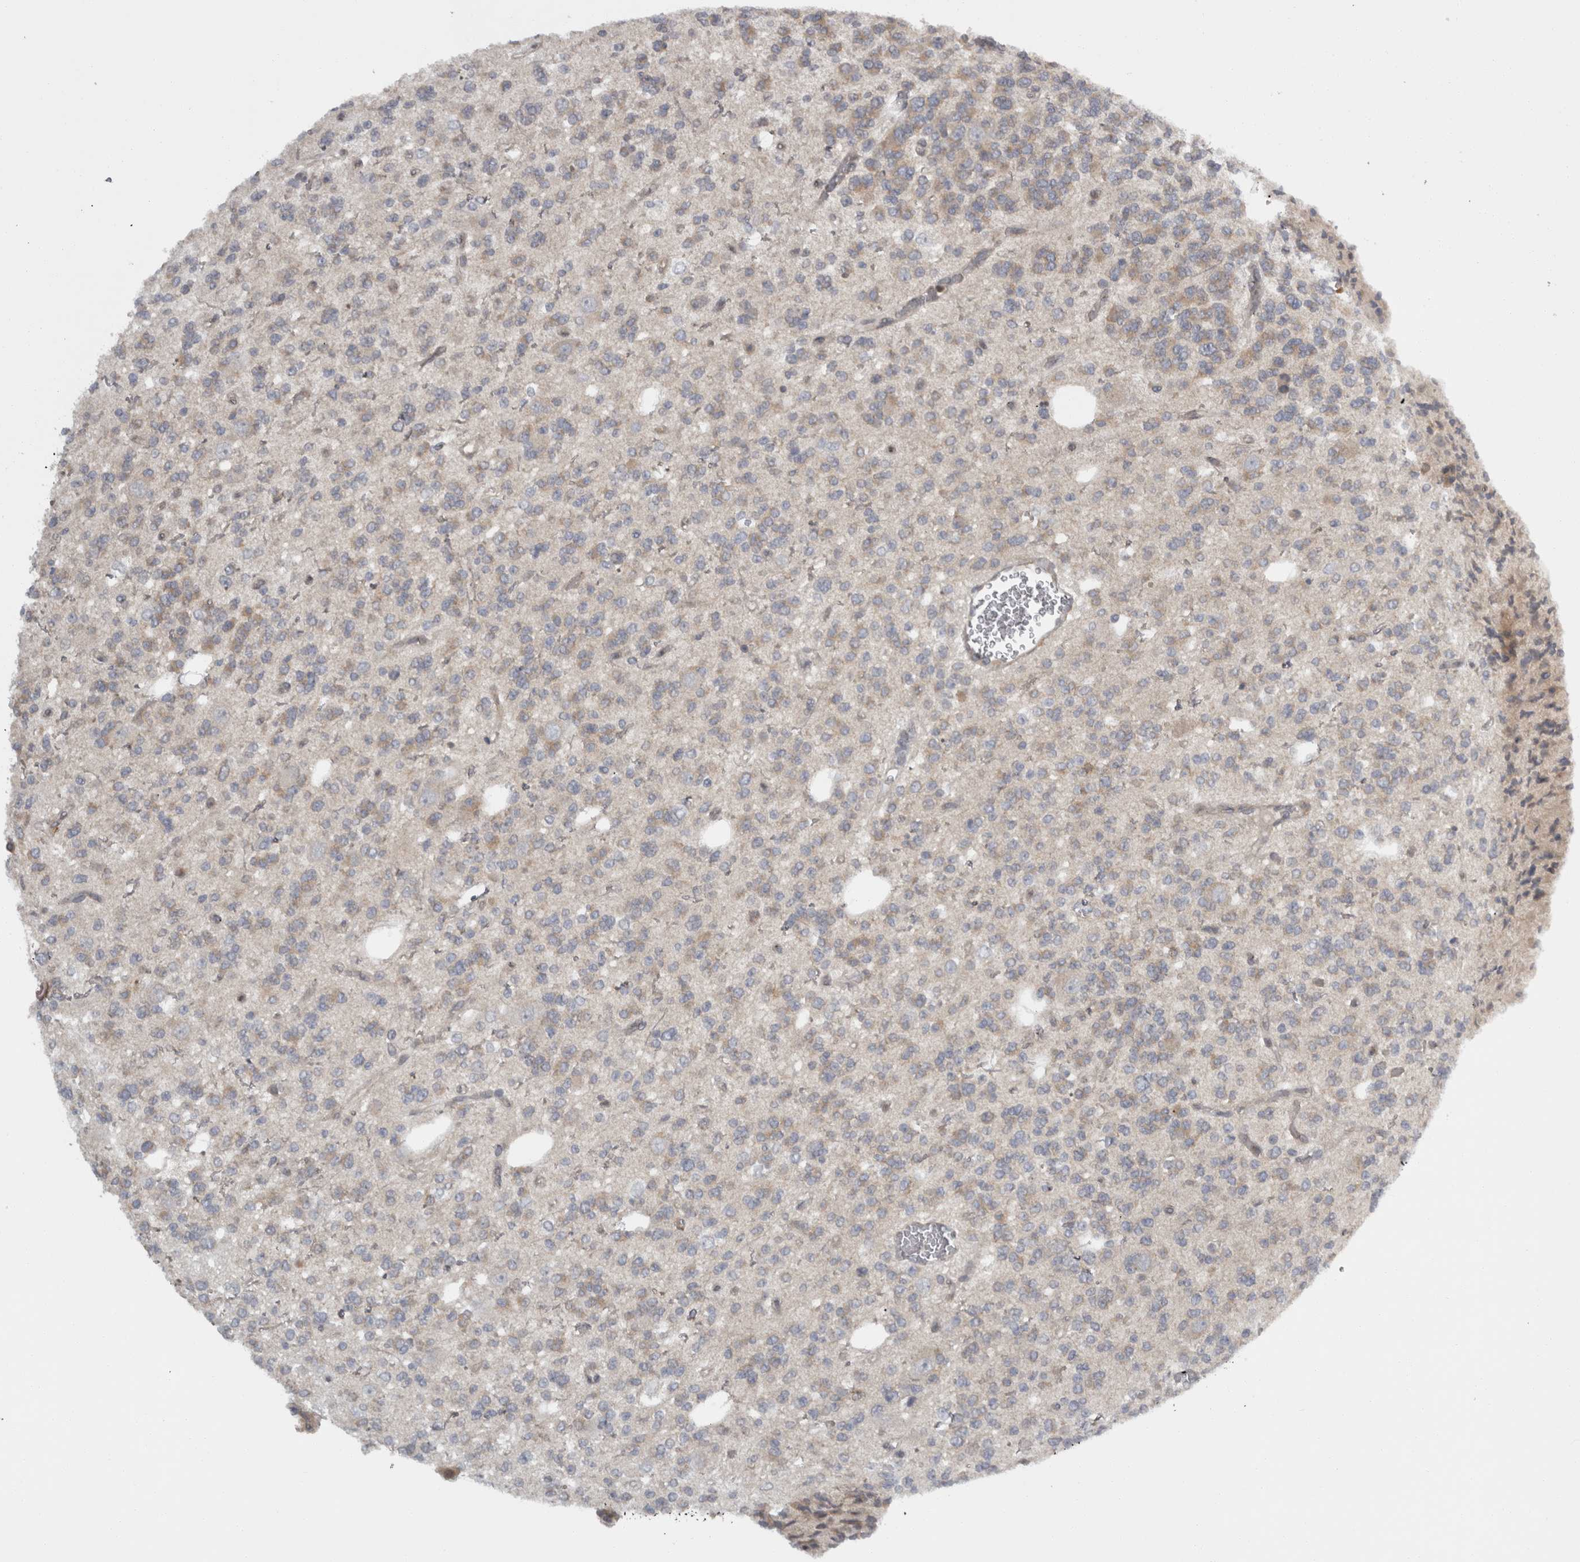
{"staining": {"intensity": "weak", "quantity": ">75%", "location": "cytoplasmic/membranous"}, "tissue": "glioma", "cell_type": "Tumor cells", "image_type": "cancer", "snomed": [{"axis": "morphology", "description": "Glioma, malignant, Low grade"}, {"axis": "topography", "description": "Brain"}], "caption": "The image demonstrates staining of malignant glioma (low-grade), revealing weak cytoplasmic/membranous protein expression (brown color) within tumor cells.", "gene": "SLCO5A1", "patient": {"sex": "male", "age": 38}}